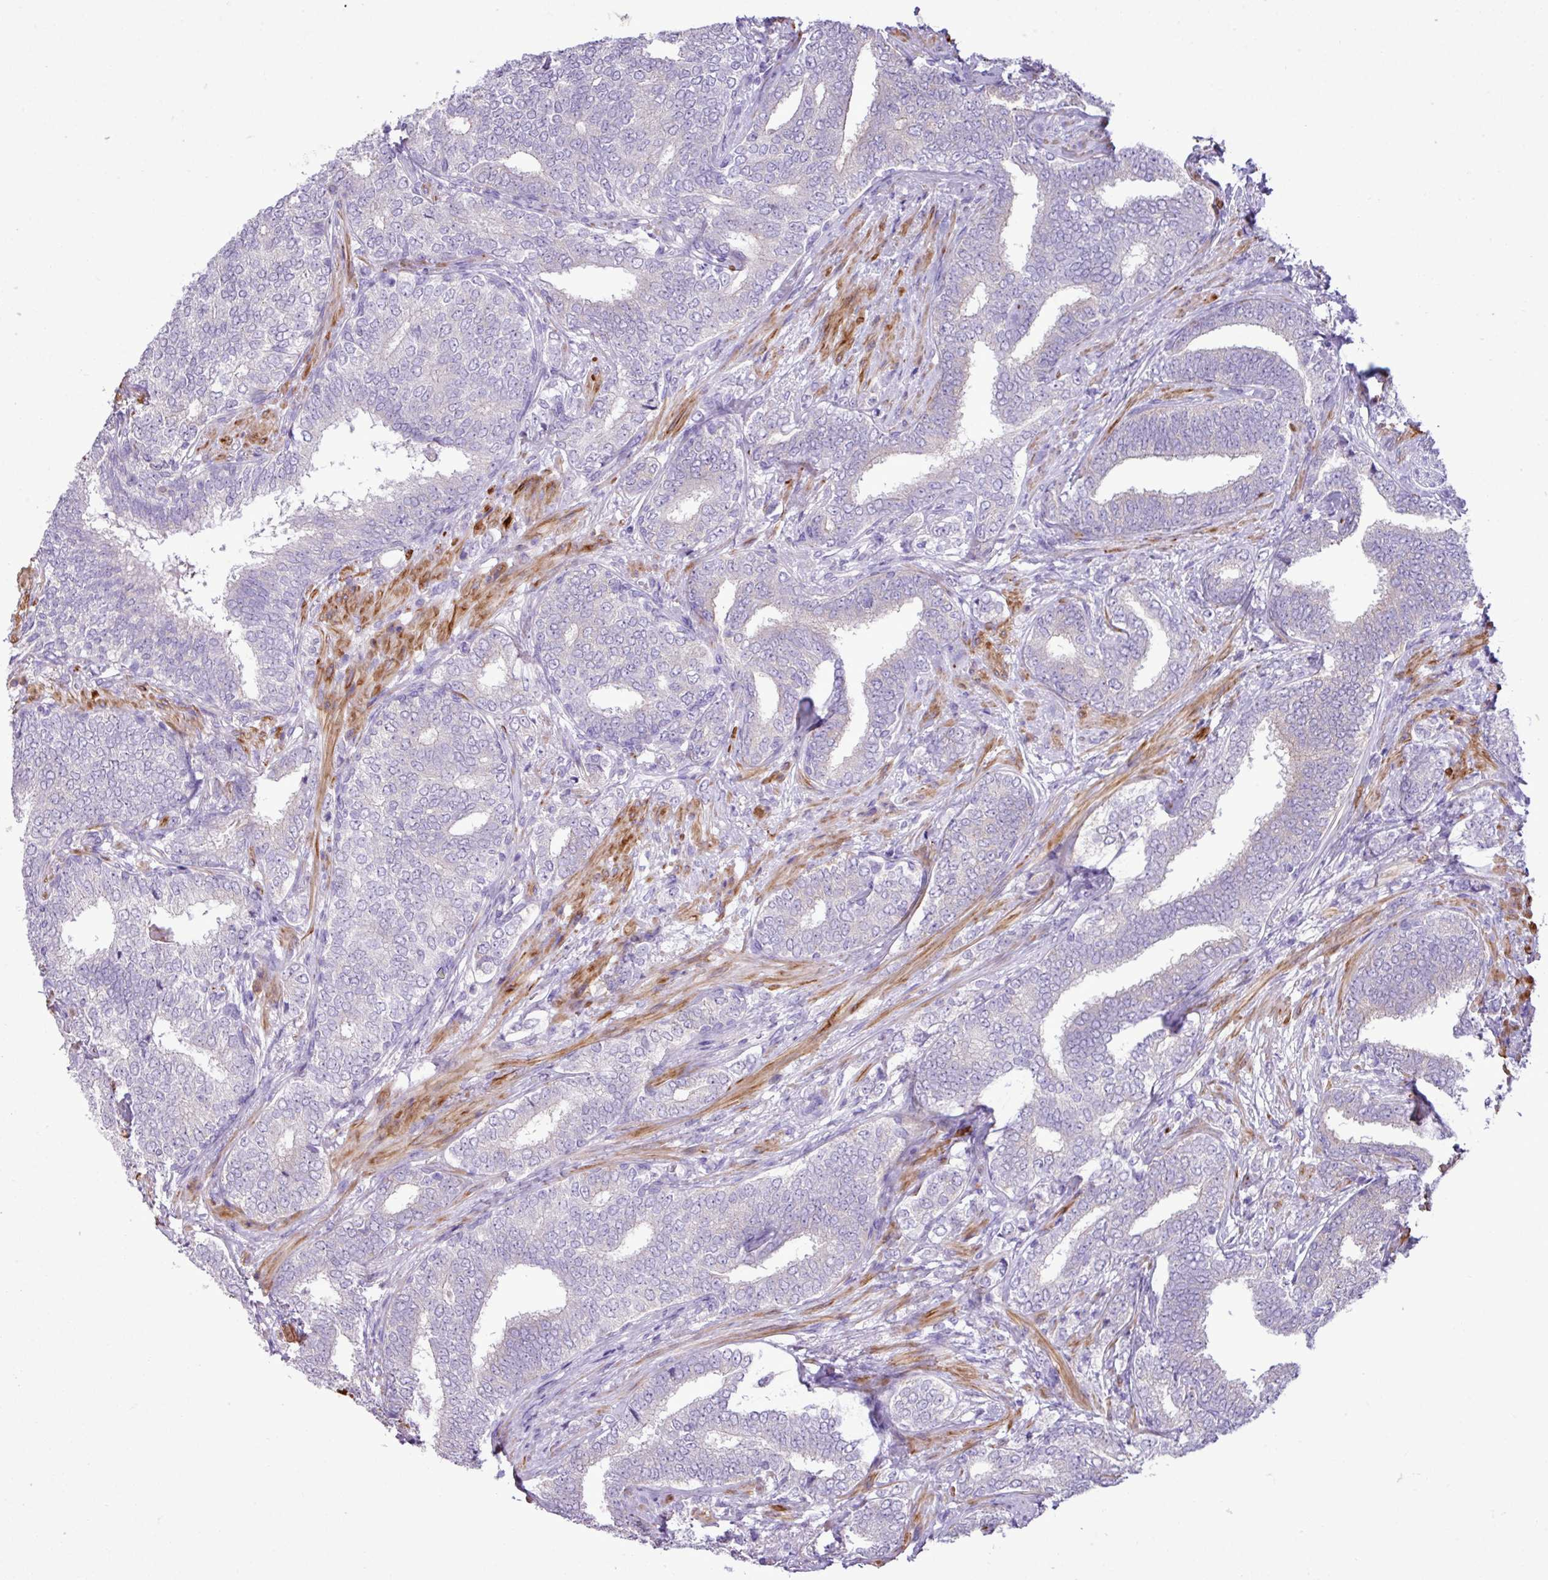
{"staining": {"intensity": "negative", "quantity": "none", "location": "none"}, "tissue": "prostate cancer", "cell_type": "Tumor cells", "image_type": "cancer", "snomed": [{"axis": "morphology", "description": "Adenocarcinoma, High grade"}, {"axis": "topography", "description": "Prostate"}], "caption": "Tumor cells are negative for brown protein staining in prostate adenocarcinoma (high-grade).", "gene": "ZSCAN5A", "patient": {"sex": "male", "age": 72}}